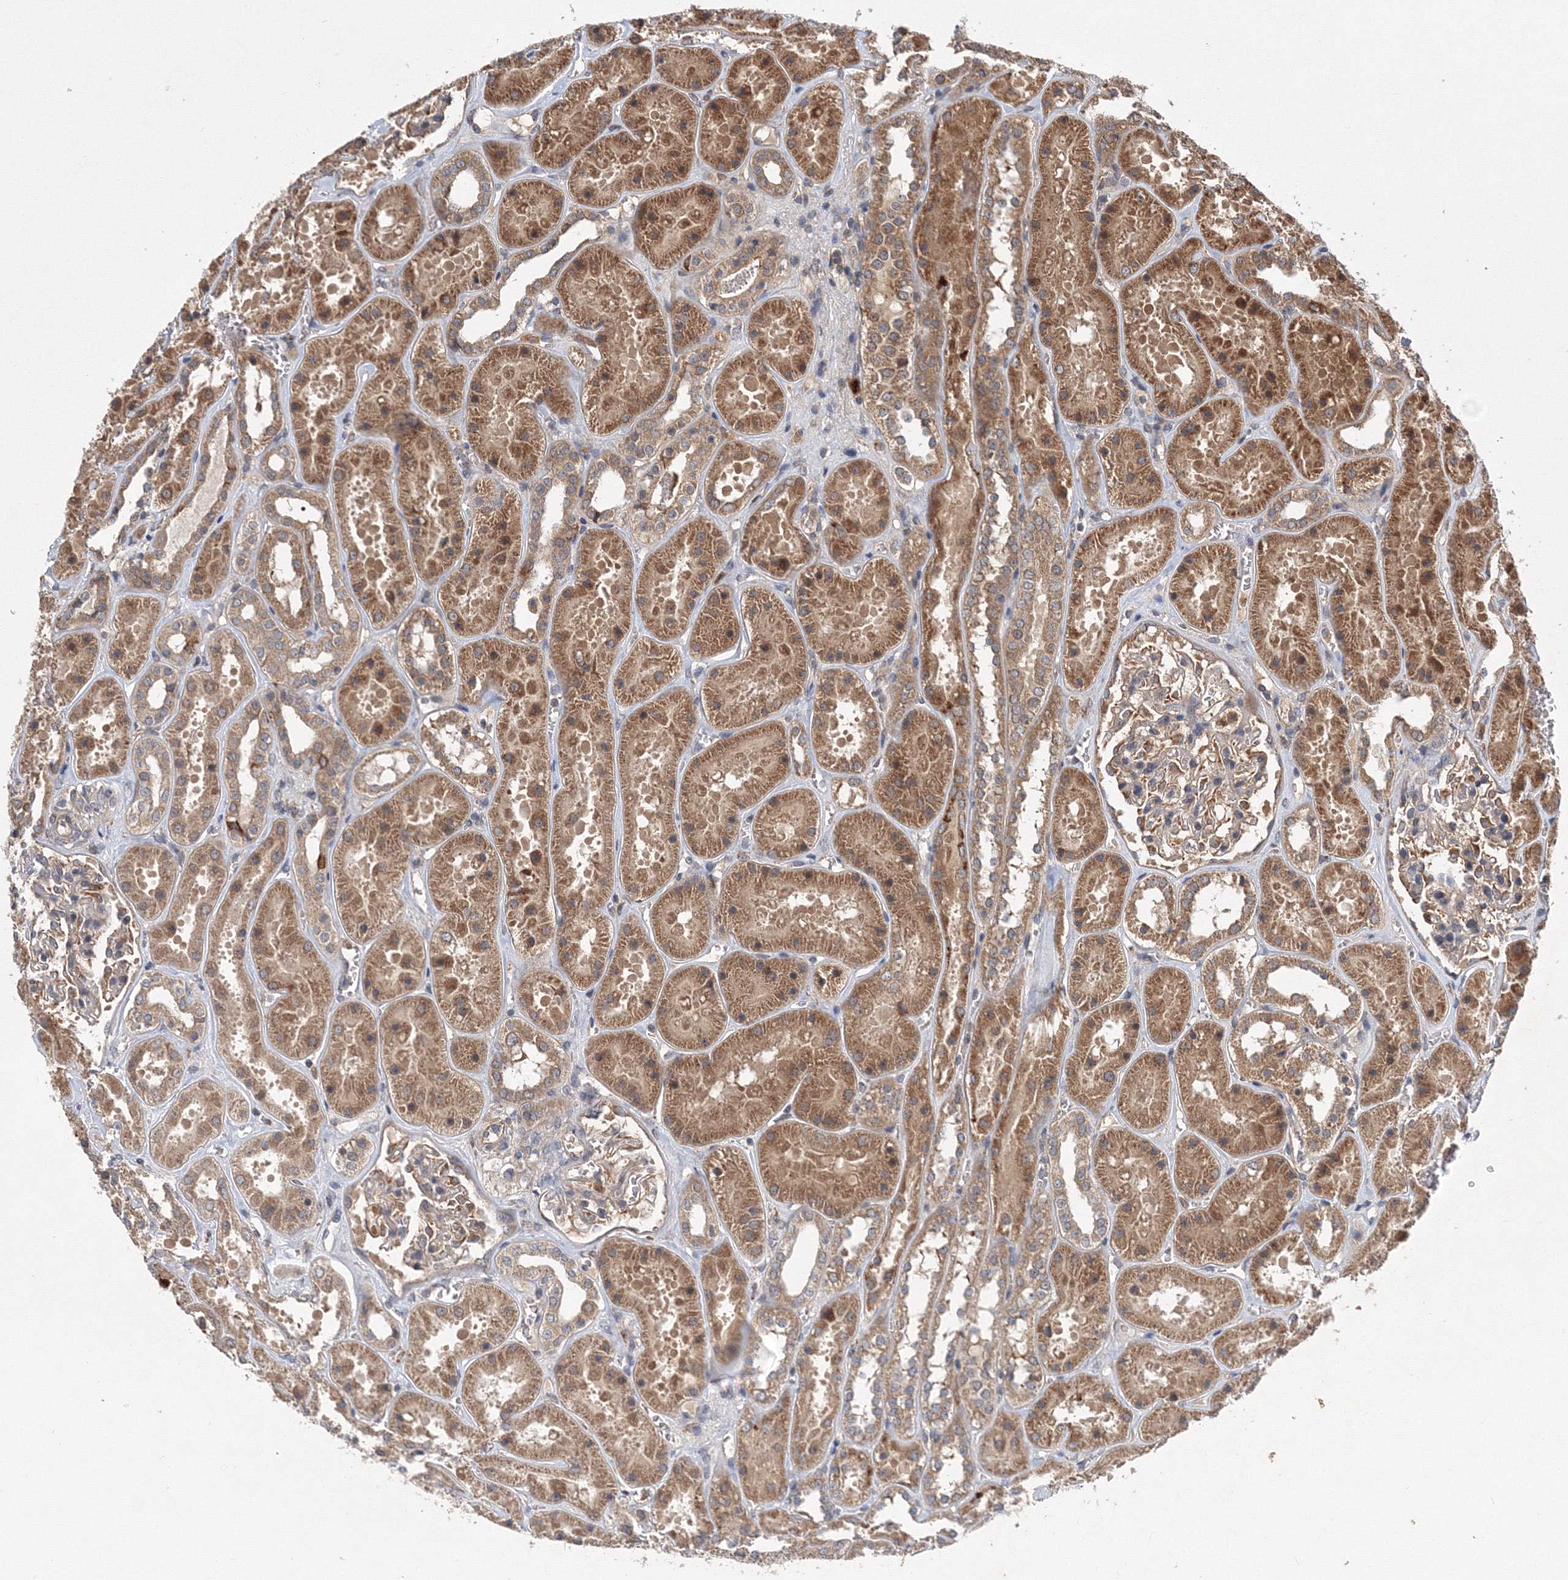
{"staining": {"intensity": "weak", "quantity": ">75%", "location": "cytoplasmic/membranous"}, "tissue": "kidney", "cell_type": "Cells in glomeruli", "image_type": "normal", "snomed": [{"axis": "morphology", "description": "Normal tissue, NOS"}, {"axis": "topography", "description": "Kidney"}], "caption": "Unremarkable kidney reveals weak cytoplasmic/membranous expression in approximately >75% of cells in glomeruli.", "gene": "ATG3", "patient": {"sex": "female", "age": 41}}